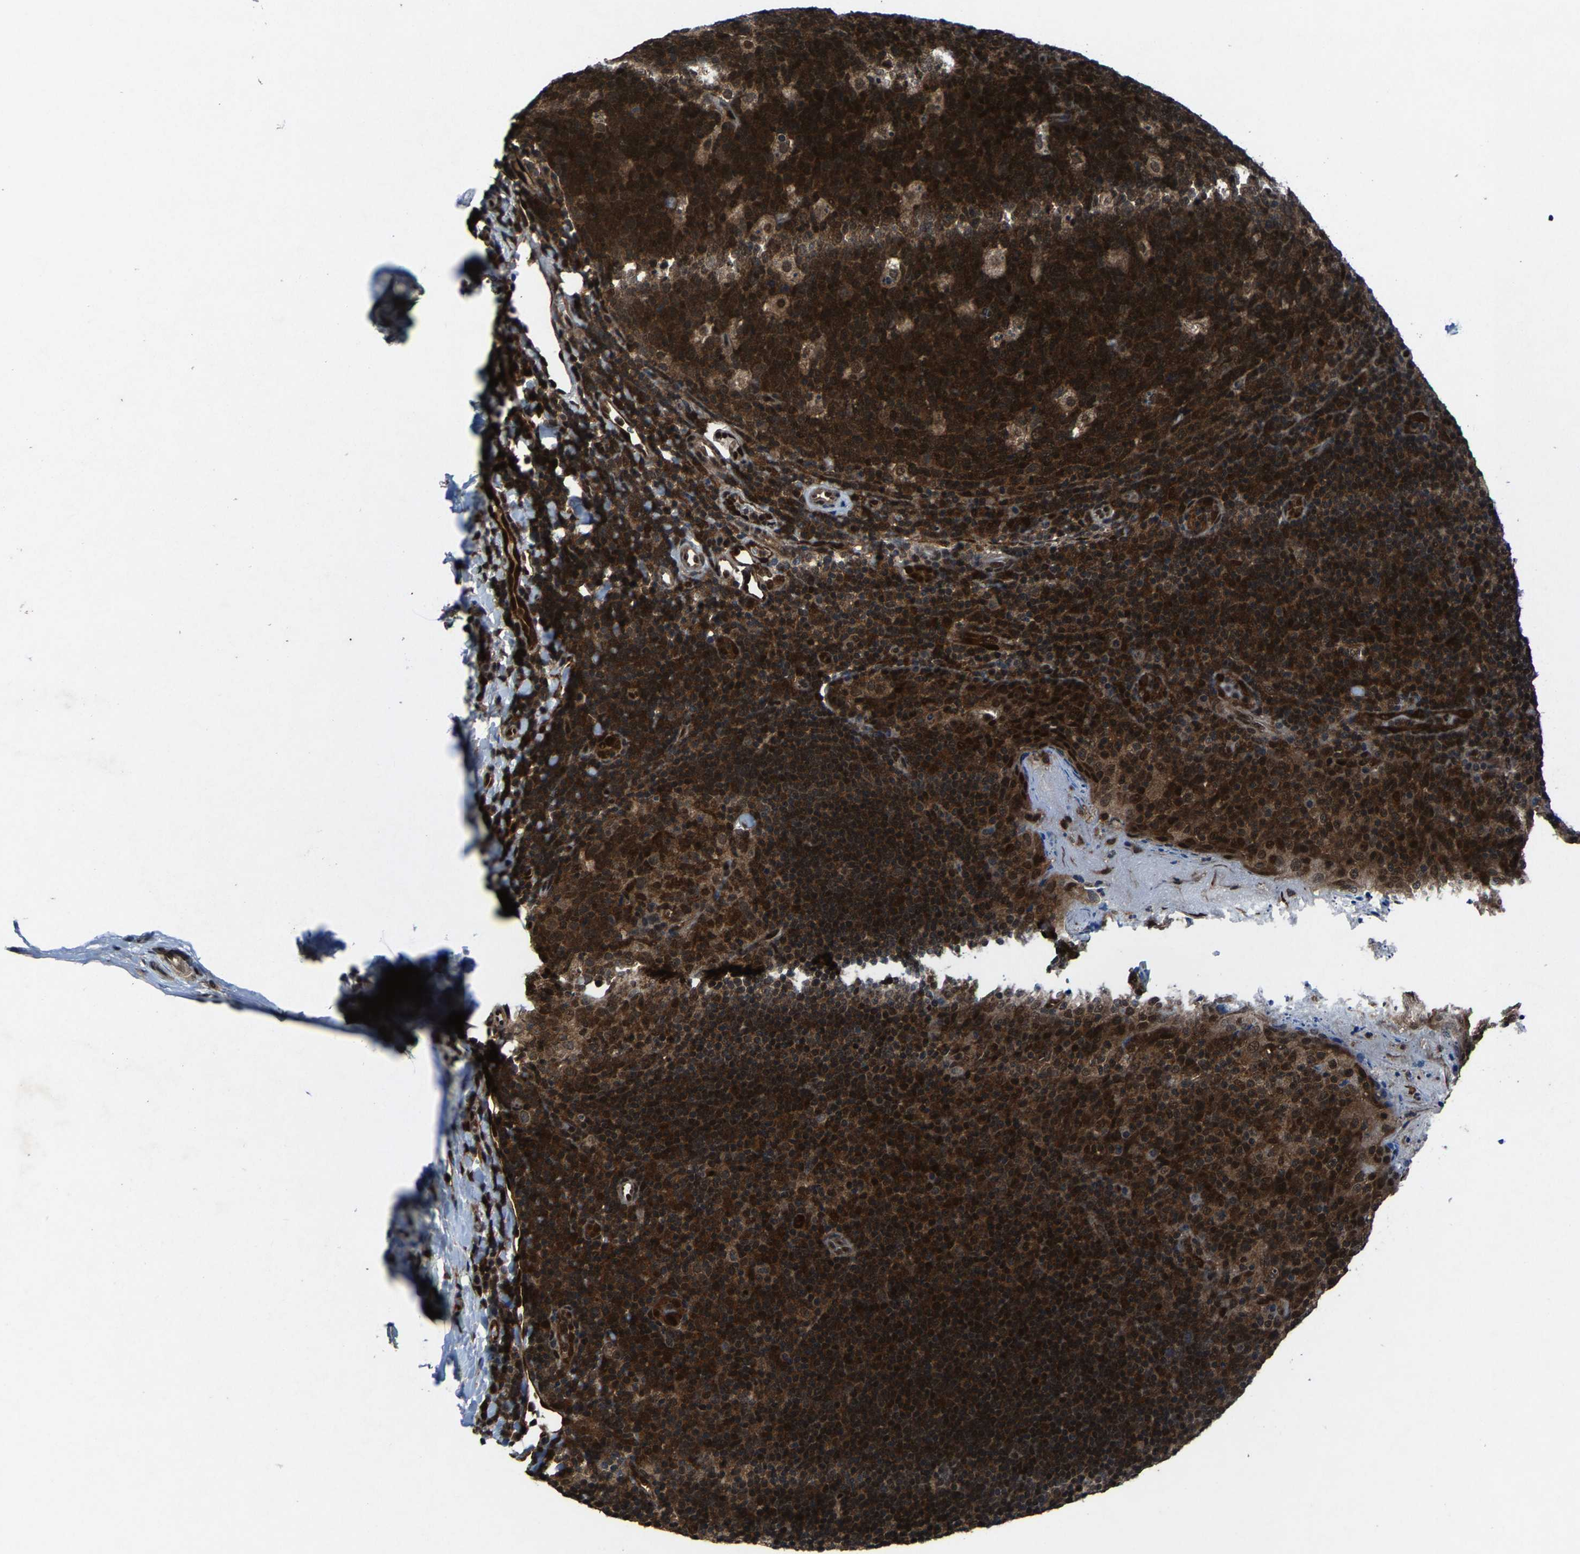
{"staining": {"intensity": "strong", "quantity": ">75%", "location": "cytoplasmic/membranous,nuclear"}, "tissue": "tonsil", "cell_type": "Germinal center cells", "image_type": "normal", "snomed": [{"axis": "morphology", "description": "Normal tissue, NOS"}, {"axis": "topography", "description": "Tonsil"}], "caption": "Strong cytoplasmic/membranous,nuclear positivity for a protein is seen in about >75% of germinal center cells of unremarkable tonsil using immunohistochemistry (IHC).", "gene": "ATXN3", "patient": {"sex": "male", "age": 17}}